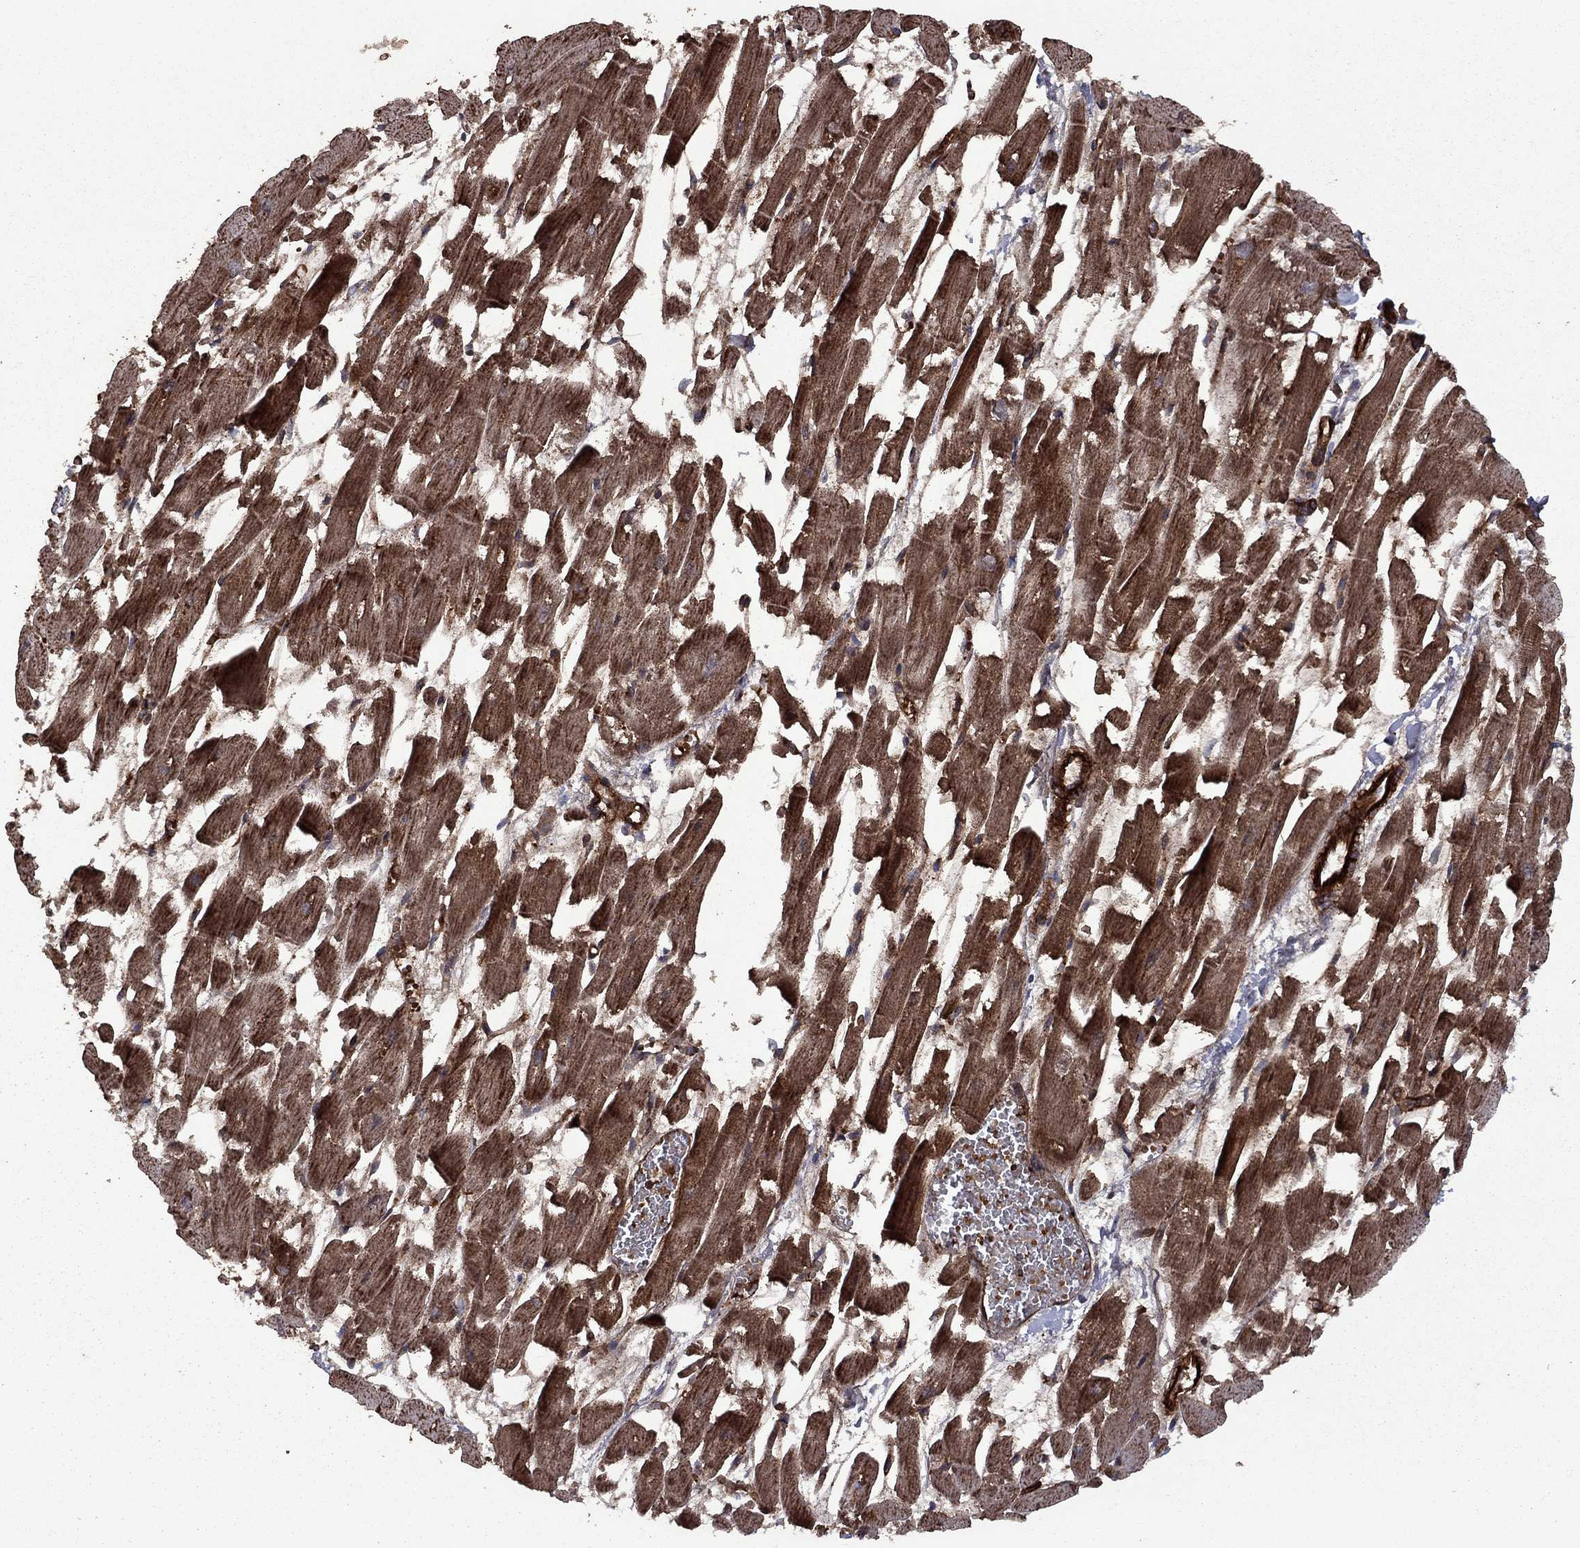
{"staining": {"intensity": "strong", "quantity": ">75%", "location": "cytoplasmic/membranous"}, "tissue": "heart muscle", "cell_type": "Cardiomyocytes", "image_type": "normal", "snomed": [{"axis": "morphology", "description": "Normal tissue, NOS"}, {"axis": "topography", "description": "Heart"}], "caption": "Immunohistochemical staining of unremarkable heart muscle demonstrates strong cytoplasmic/membranous protein staining in approximately >75% of cardiomyocytes.", "gene": "COL18A1", "patient": {"sex": "female", "age": 52}}